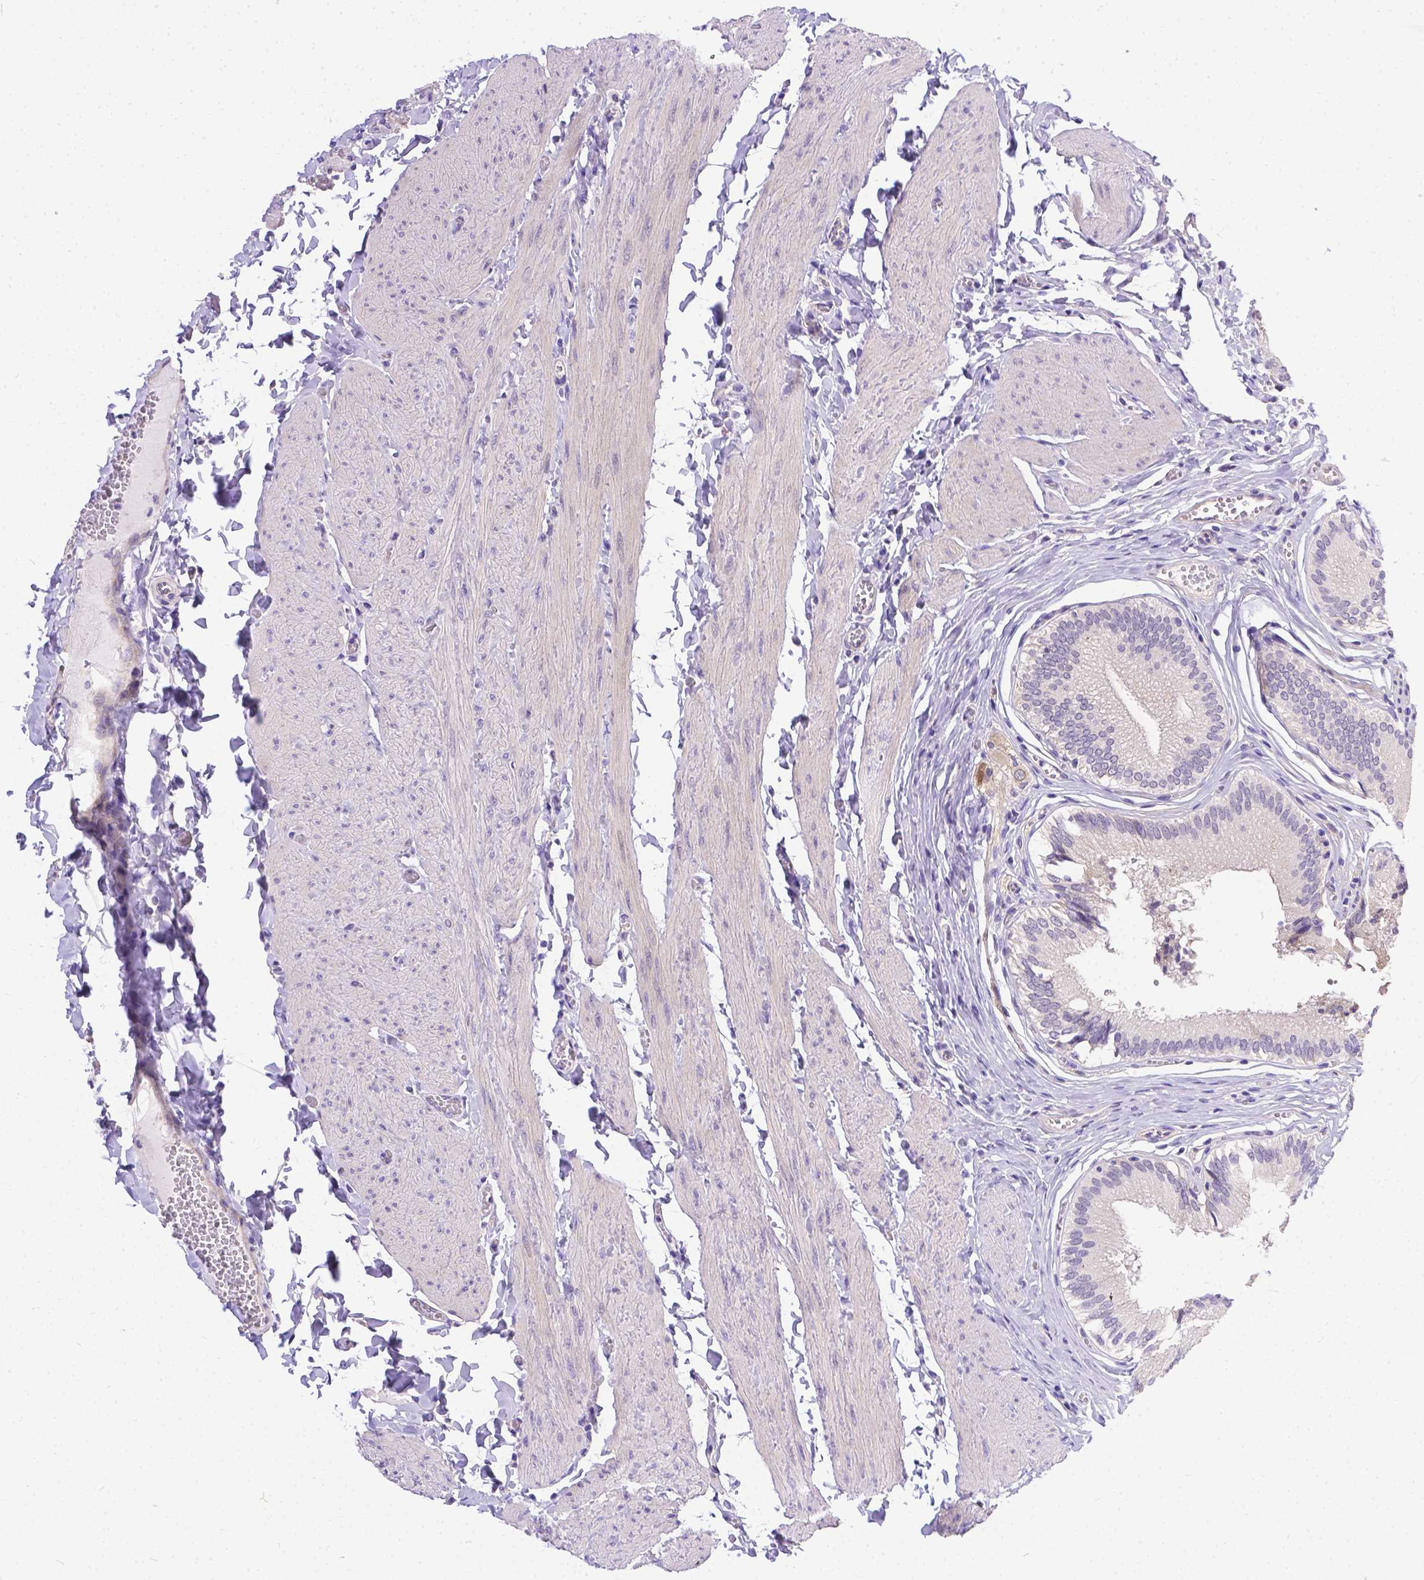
{"staining": {"intensity": "weak", "quantity": "<25%", "location": "cytoplasmic/membranous"}, "tissue": "gallbladder", "cell_type": "Glandular cells", "image_type": "normal", "snomed": [{"axis": "morphology", "description": "Normal tissue, NOS"}, {"axis": "topography", "description": "Gallbladder"}, {"axis": "topography", "description": "Peripheral nerve tissue"}], "caption": "The IHC image has no significant expression in glandular cells of gallbladder.", "gene": "DLEC1", "patient": {"sex": "male", "age": 17}}